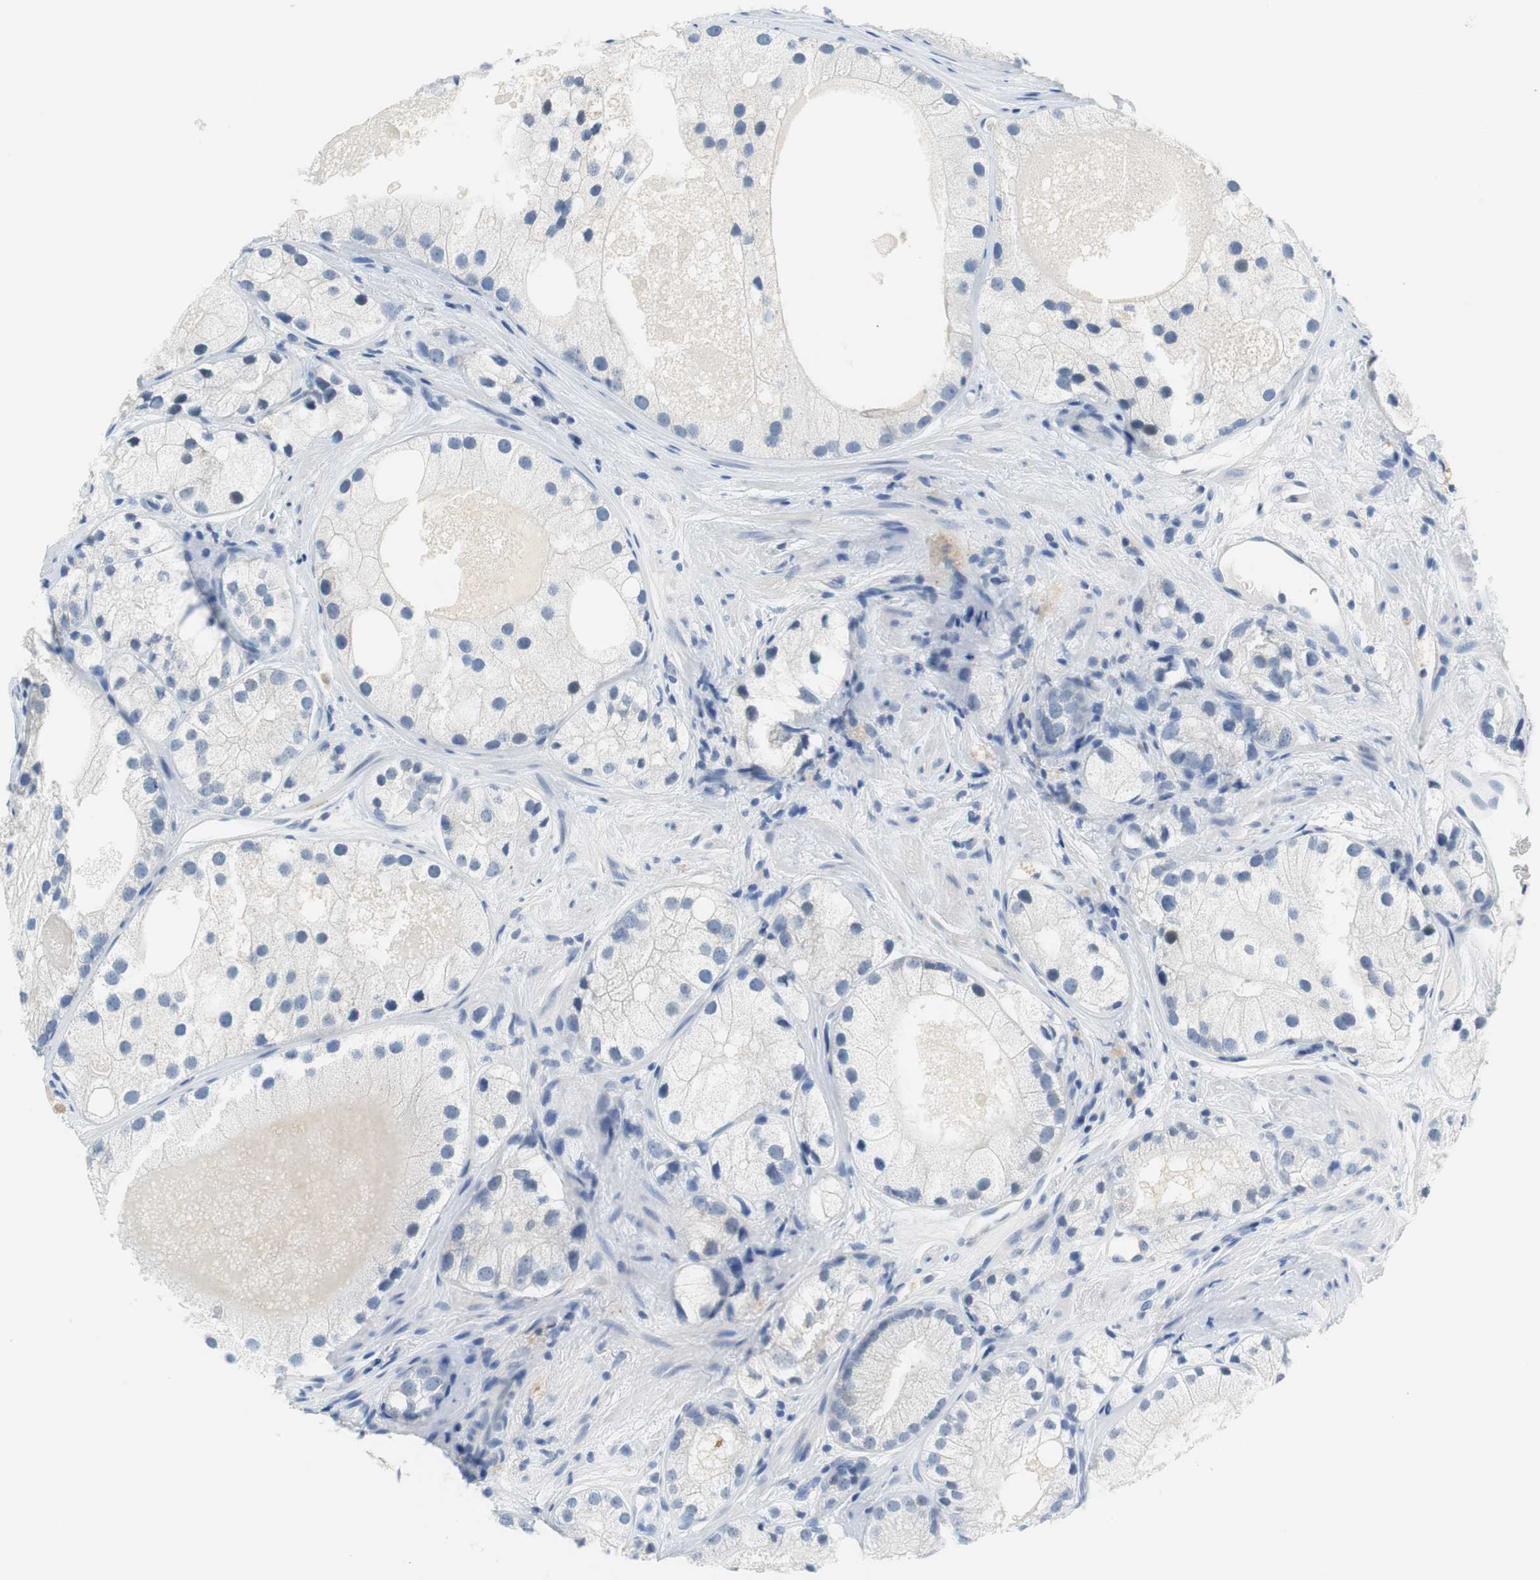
{"staining": {"intensity": "negative", "quantity": "none", "location": "none"}, "tissue": "prostate cancer", "cell_type": "Tumor cells", "image_type": "cancer", "snomed": [{"axis": "morphology", "description": "Adenocarcinoma, Low grade"}, {"axis": "topography", "description": "Prostate"}], "caption": "A high-resolution micrograph shows IHC staining of adenocarcinoma (low-grade) (prostate), which displays no significant expression in tumor cells. (Brightfield microscopy of DAB immunohistochemistry (IHC) at high magnification).", "gene": "GLCCI1", "patient": {"sex": "male", "age": 69}}